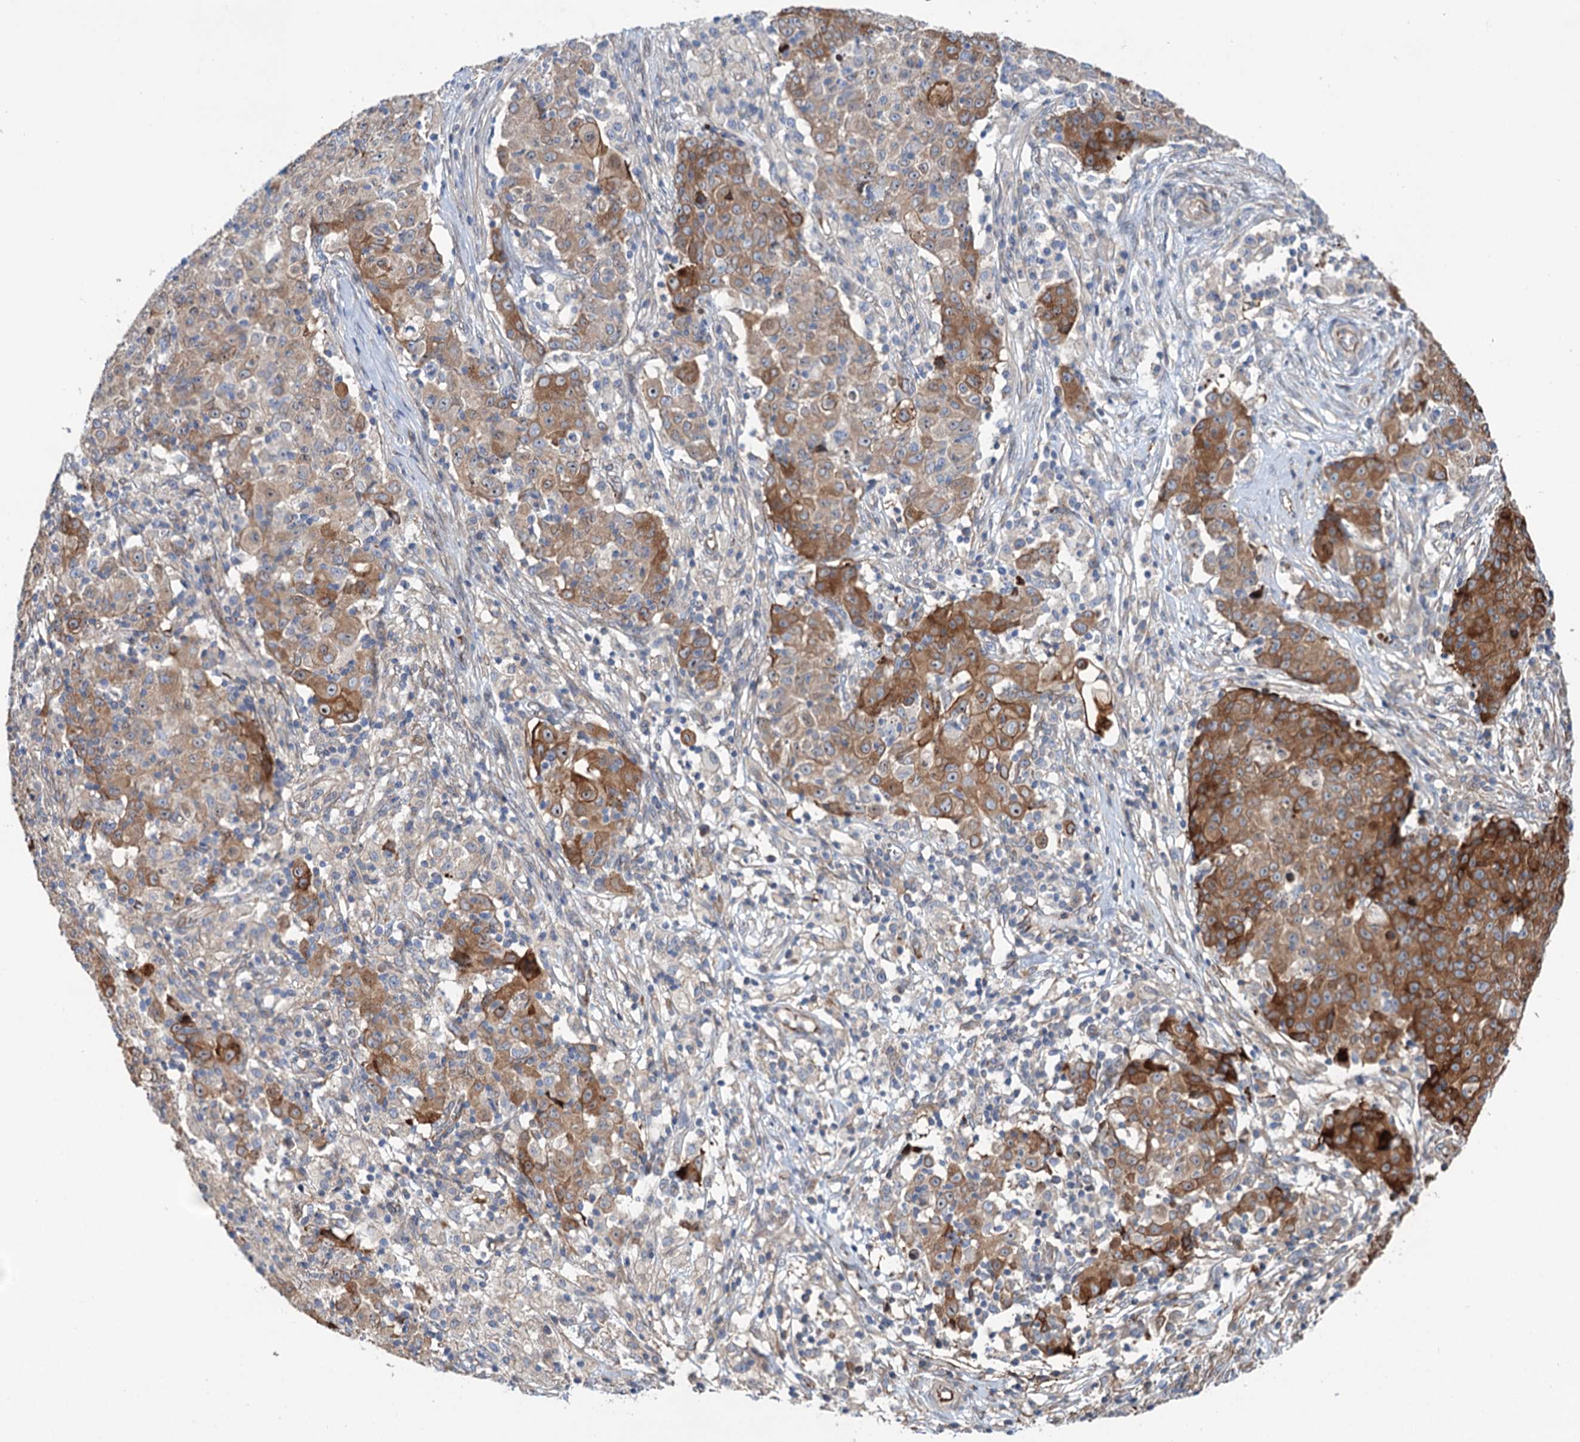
{"staining": {"intensity": "strong", "quantity": "25%-75%", "location": "cytoplasmic/membranous"}, "tissue": "ovarian cancer", "cell_type": "Tumor cells", "image_type": "cancer", "snomed": [{"axis": "morphology", "description": "Carcinoma, endometroid"}, {"axis": "topography", "description": "Ovary"}], "caption": "A brown stain highlights strong cytoplasmic/membranous positivity of a protein in human endometroid carcinoma (ovarian) tumor cells.", "gene": "PTDSS2", "patient": {"sex": "female", "age": 42}}